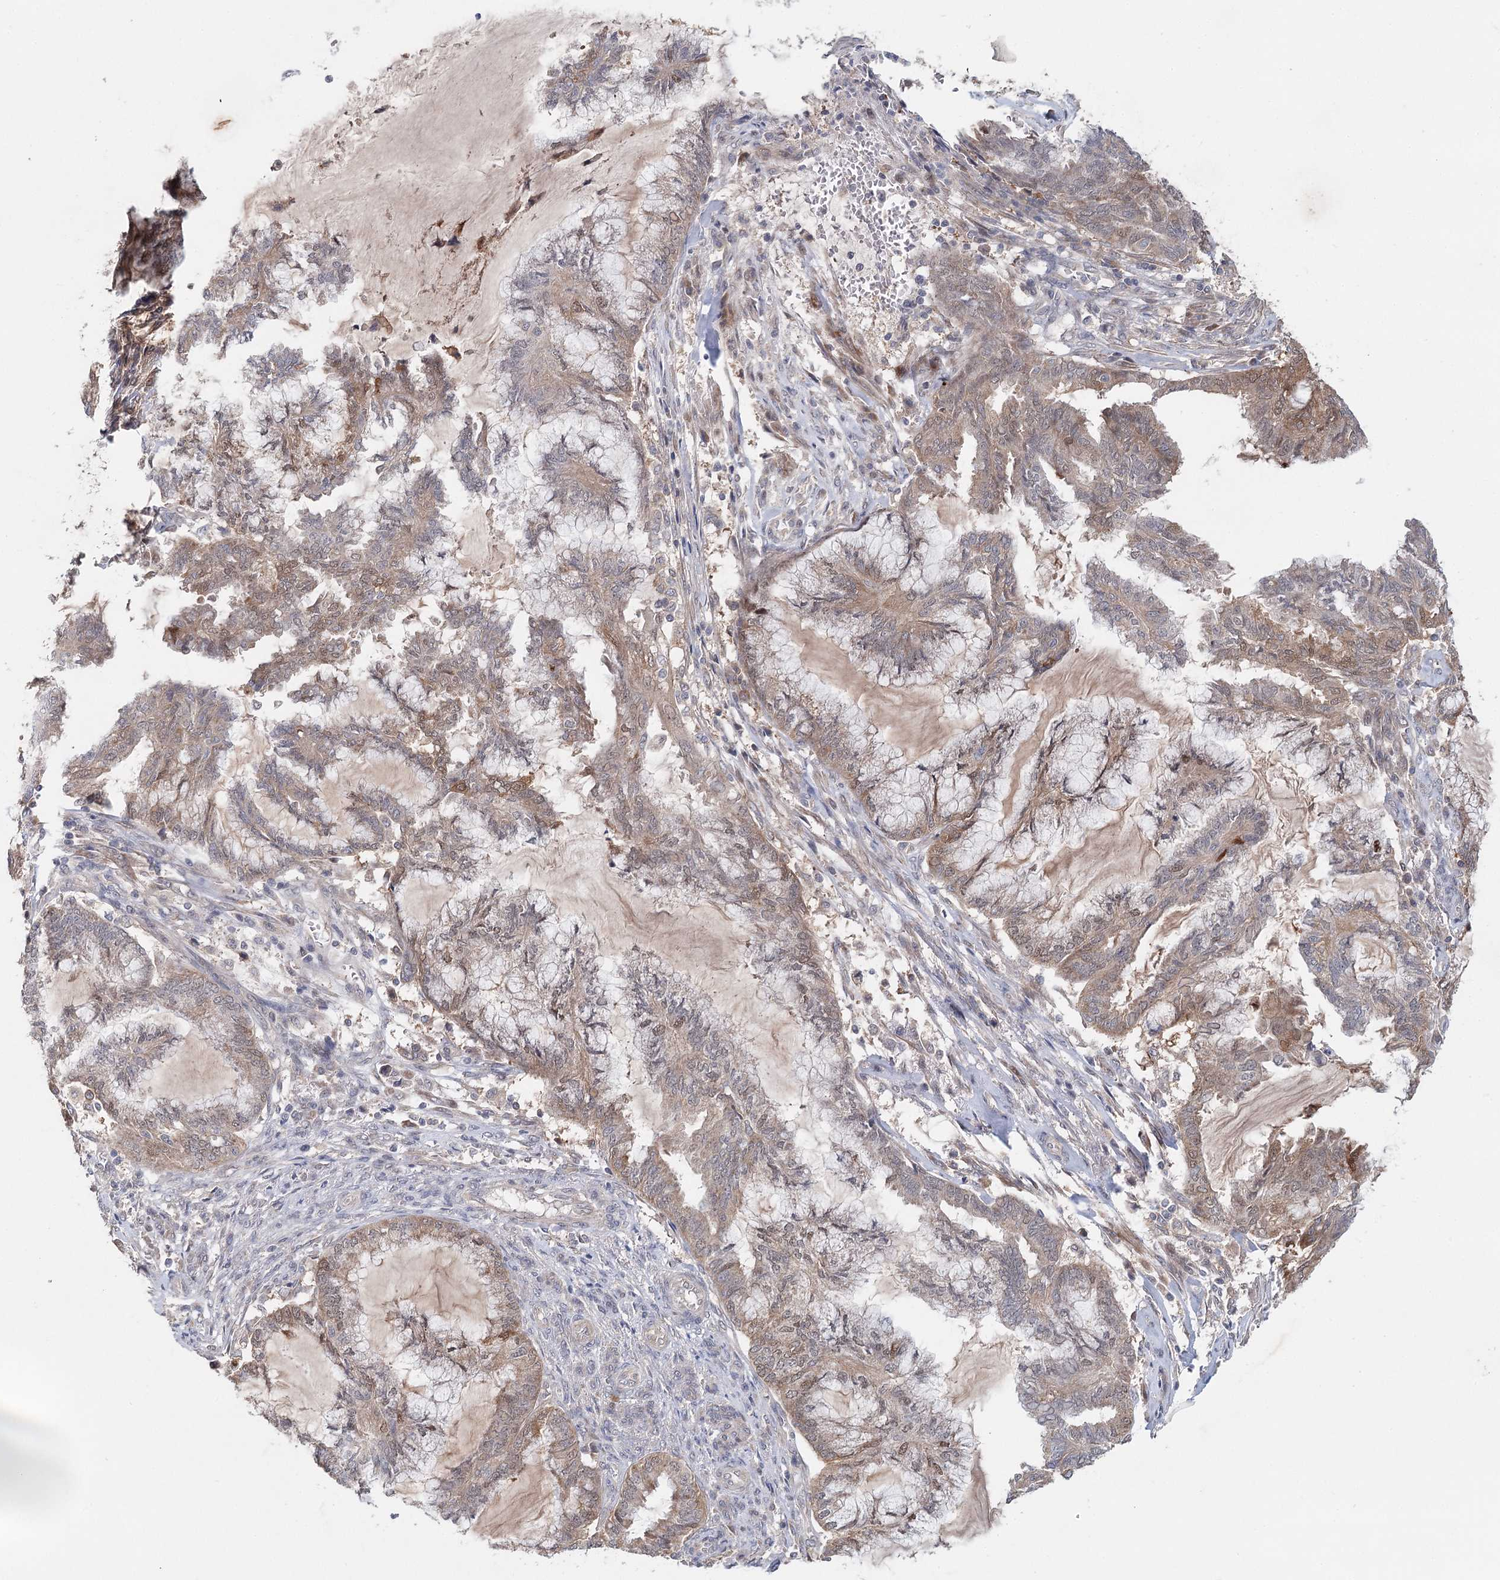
{"staining": {"intensity": "moderate", "quantity": ">75%", "location": "cytoplasmic/membranous"}, "tissue": "endometrial cancer", "cell_type": "Tumor cells", "image_type": "cancer", "snomed": [{"axis": "morphology", "description": "Adenocarcinoma, NOS"}, {"axis": "topography", "description": "Endometrium"}], "caption": "The immunohistochemical stain highlights moderate cytoplasmic/membranous staining in tumor cells of endometrial adenocarcinoma tissue.", "gene": "AP3B1", "patient": {"sex": "female", "age": 86}}